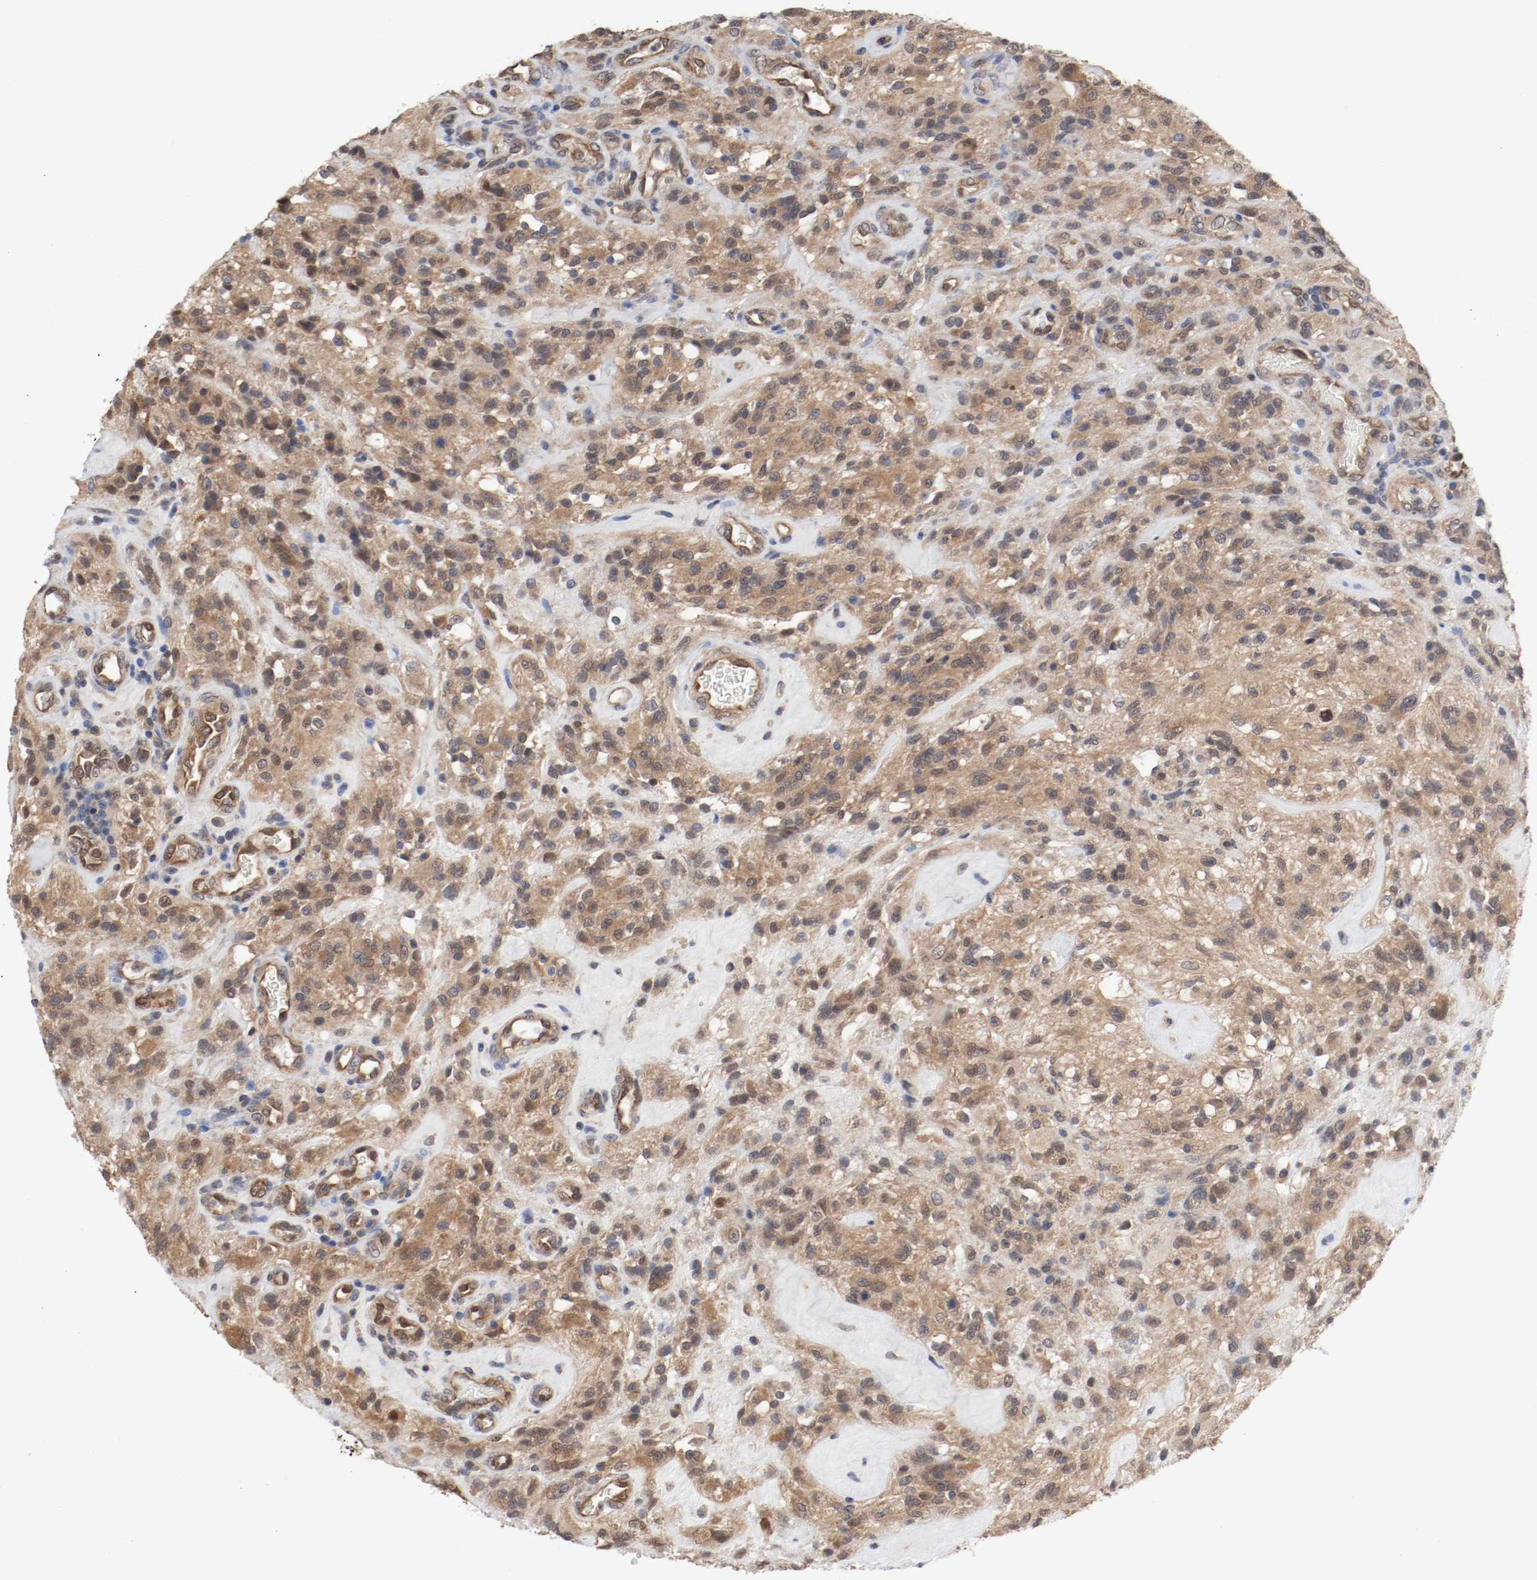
{"staining": {"intensity": "moderate", "quantity": ">75%", "location": "cytoplasmic/membranous,nuclear"}, "tissue": "glioma", "cell_type": "Tumor cells", "image_type": "cancer", "snomed": [{"axis": "morphology", "description": "Normal tissue, NOS"}, {"axis": "morphology", "description": "Glioma, malignant, High grade"}, {"axis": "topography", "description": "Cerebral cortex"}], "caption": "A medium amount of moderate cytoplasmic/membranous and nuclear expression is seen in about >75% of tumor cells in glioma tissue. The protein is shown in brown color, while the nuclei are stained blue.", "gene": "AFG3L2", "patient": {"sex": "male", "age": 56}}